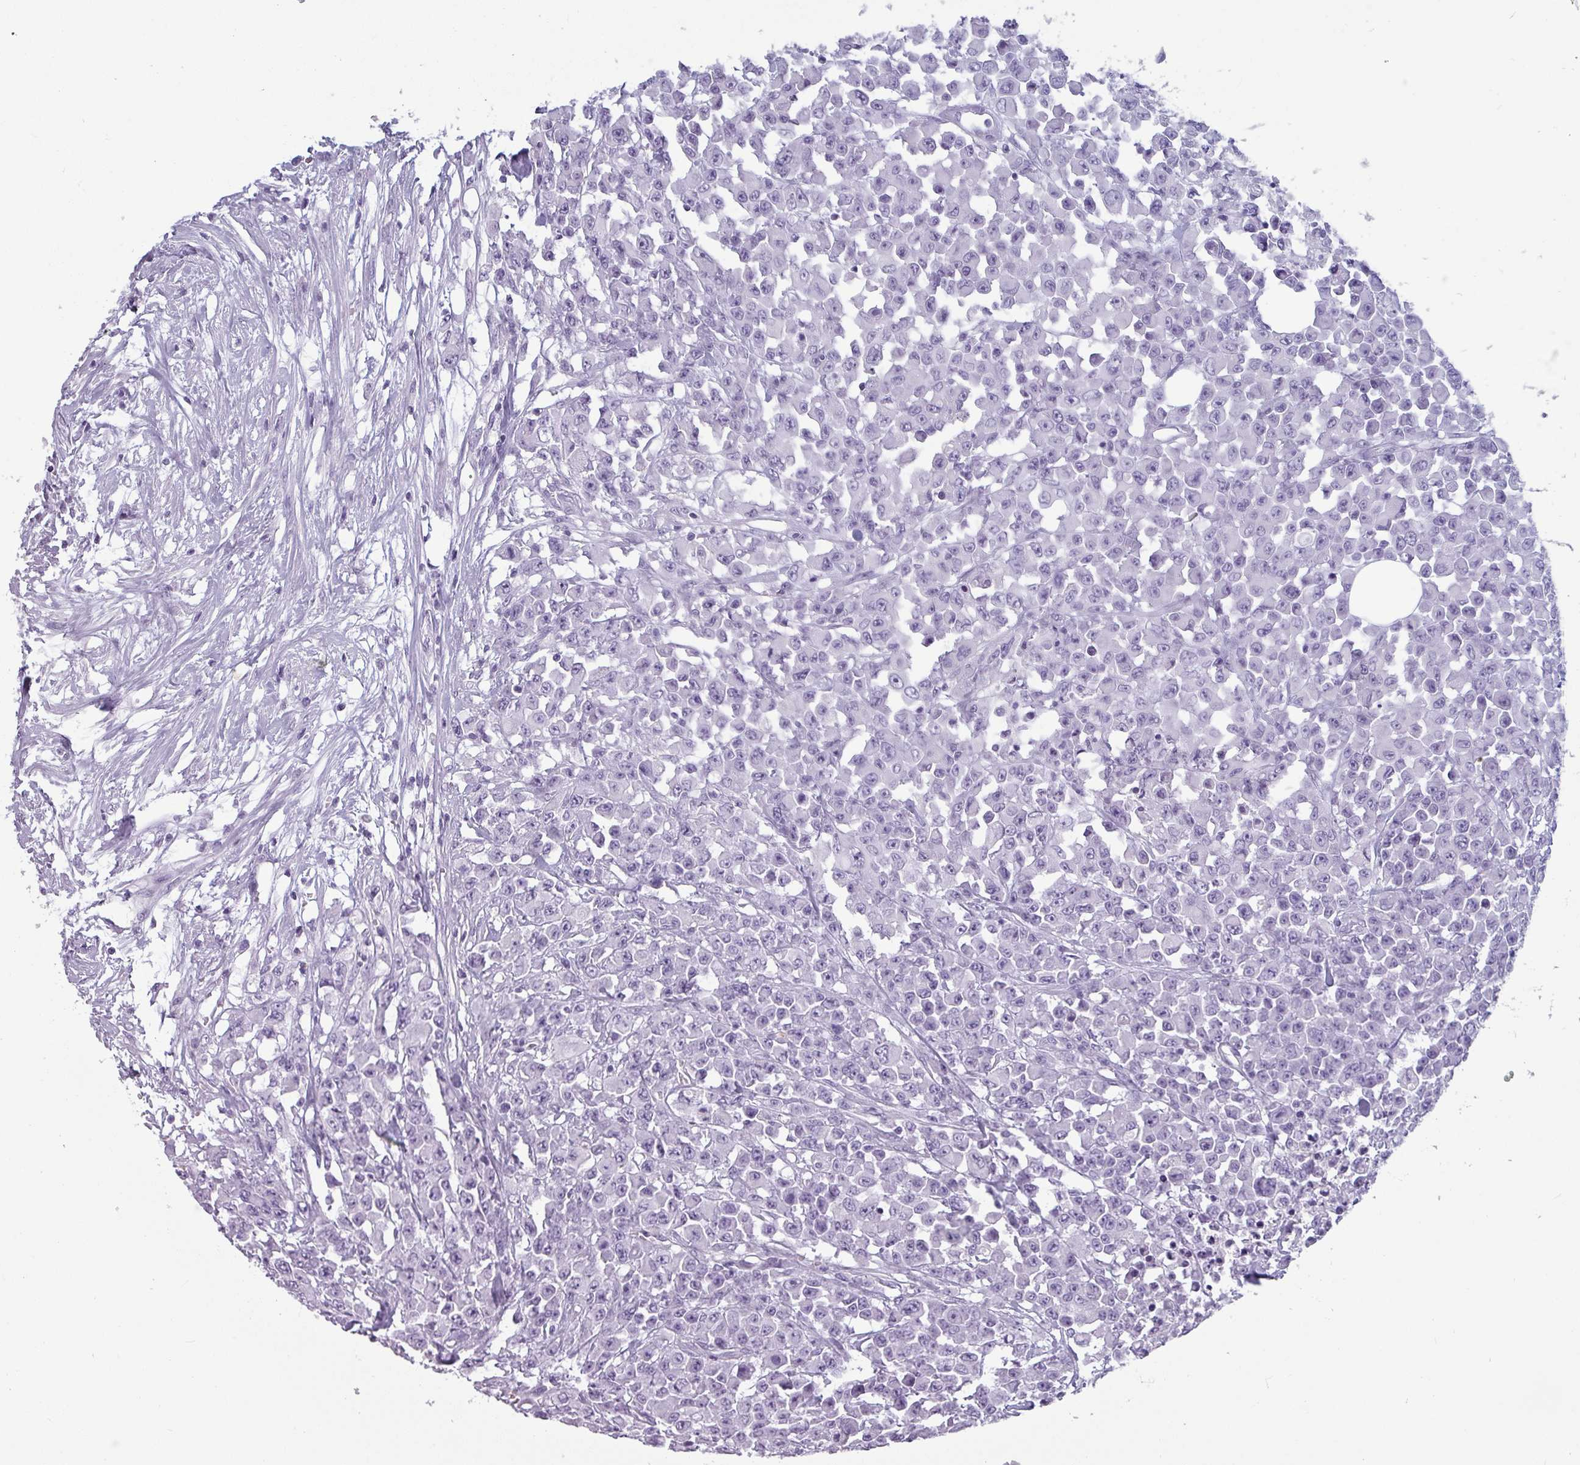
{"staining": {"intensity": "negative", "quantity": "none", "location": "none"}, "tissue": "colorectal cancer", "cell_type": "Tumor cells", "image_type": "cancer", "snomed": [{"axis": "morphology", "description": "Adenocarcinoma, NOS"}, {"axis": "topography", "description": "Colon"}], "caption": "Tumor cells are negative for brown protein staining in colorectal cancer.", "gene": "CRYBB2", "patient": {"sex": "male", "age": 51}}